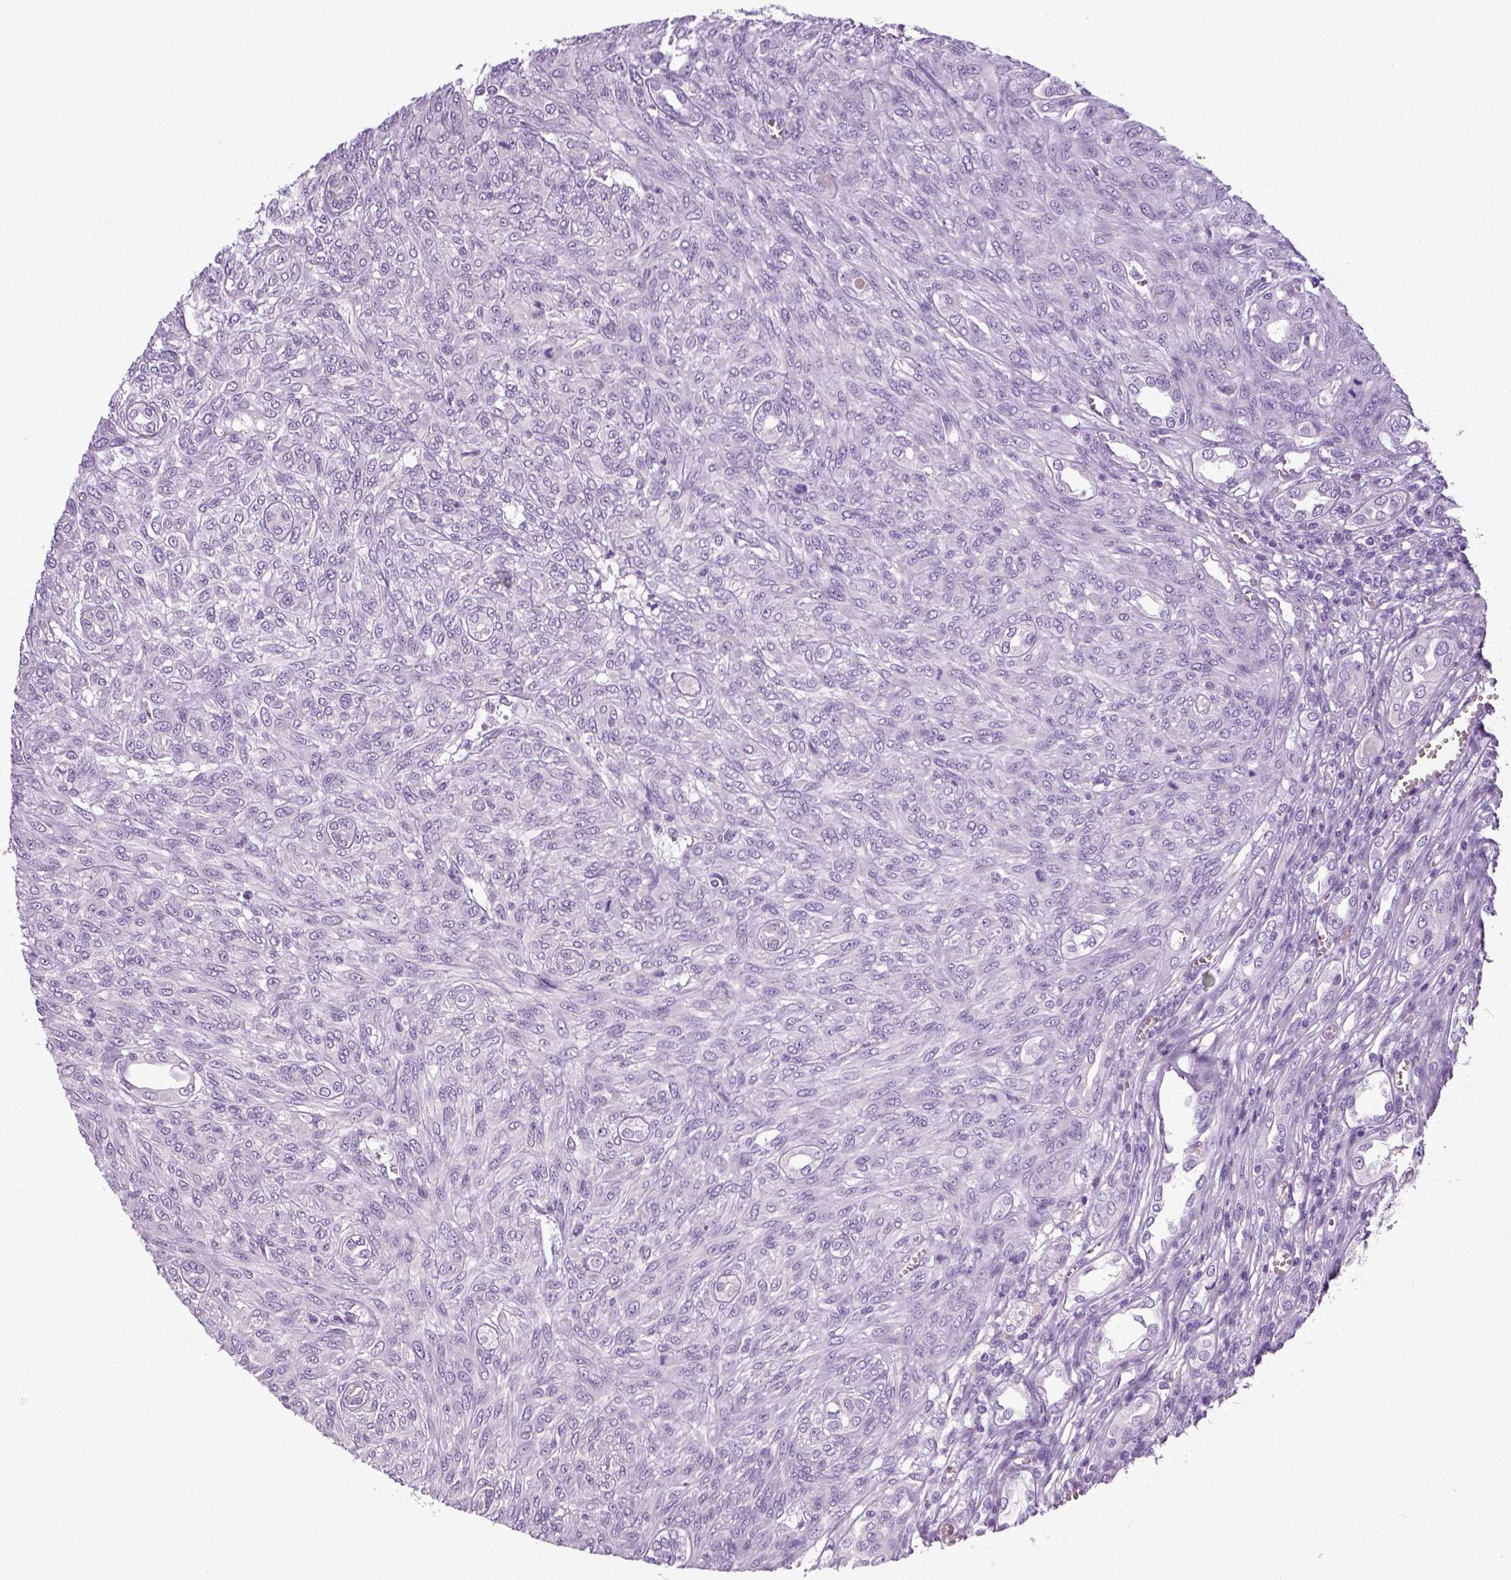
{"staining": {"intensity": "negative", "quantity": "none", "location": "none"}, "tissue": "renal cancer", "cell_type": "Tumor cells", "image_type": "cancer", "snomed": [{"axis": "morphology", "description": "Adenocarcinoma, NOS"}, {"axis": "topography", "description": "Kidney"}], "caption": "Renal adenocarcinoma stained for a protein using immunohistochemistry (IHC) displays no positivity tumor cells.", "gene": "NECAB2", "patient": {"sex": "male", "age": 58}}